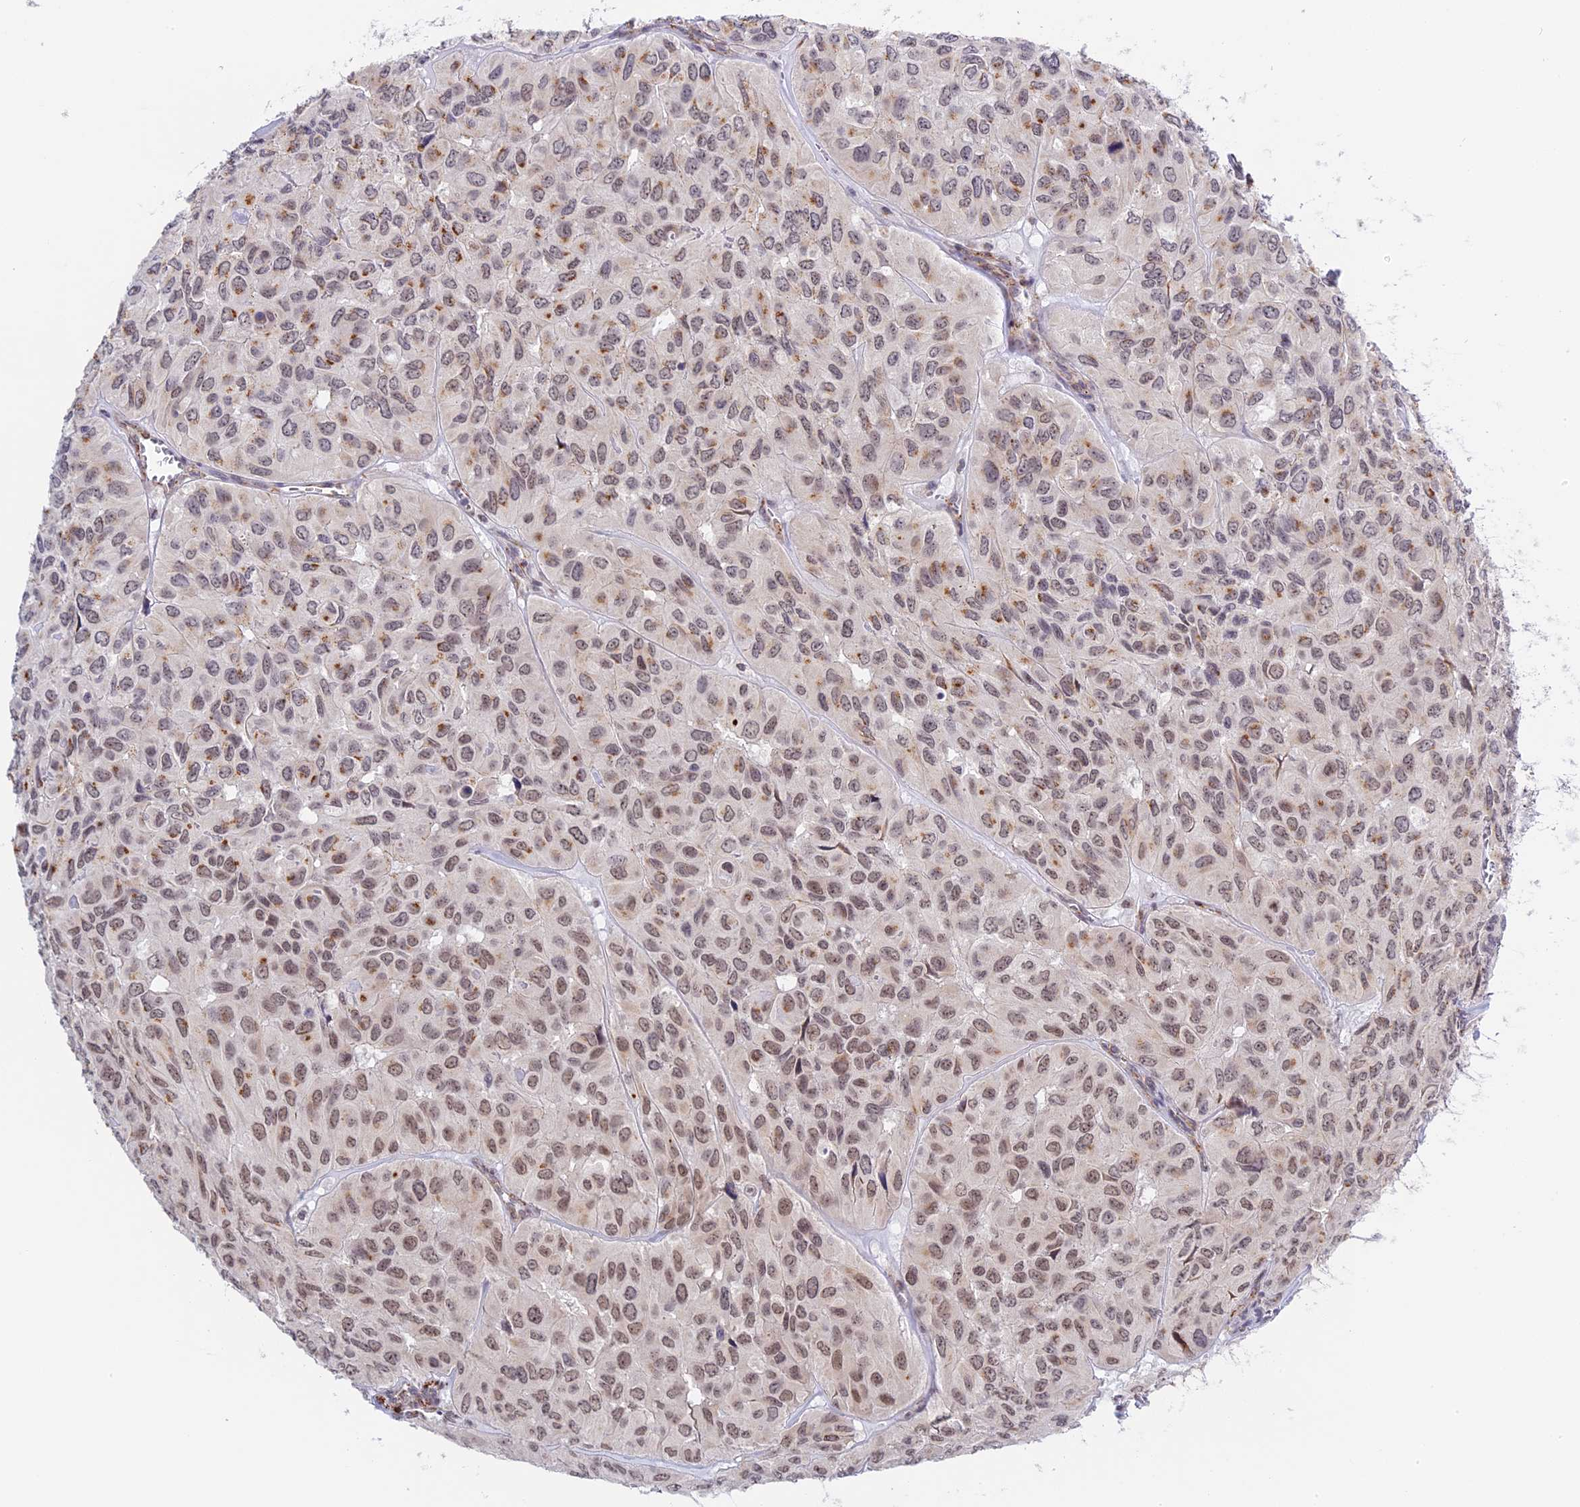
{"staining": {"intensity": "moderate", "quantity": ">75%", "location": "nuclear"}, "tissue": "head and neck cancer", "cell_type": "Tumor cells", "image_type": "cancer", "snomed": [{"axis": "morphology", "description": "Adenocarcinoma, NOS"}, {"axis": "topography", "description": "Salivary gland, NOS"}, {"axis": "topography", "description": "Head-Neck"}], "caption": "This is a photomicrograph of immunohistochemistry staining of head and neck adenocarcinoma, which shows moderate expression in the nuclear of tumor cells.", "gene": "HEATR5B", "patient": {"sex": "female", "age": 76}}